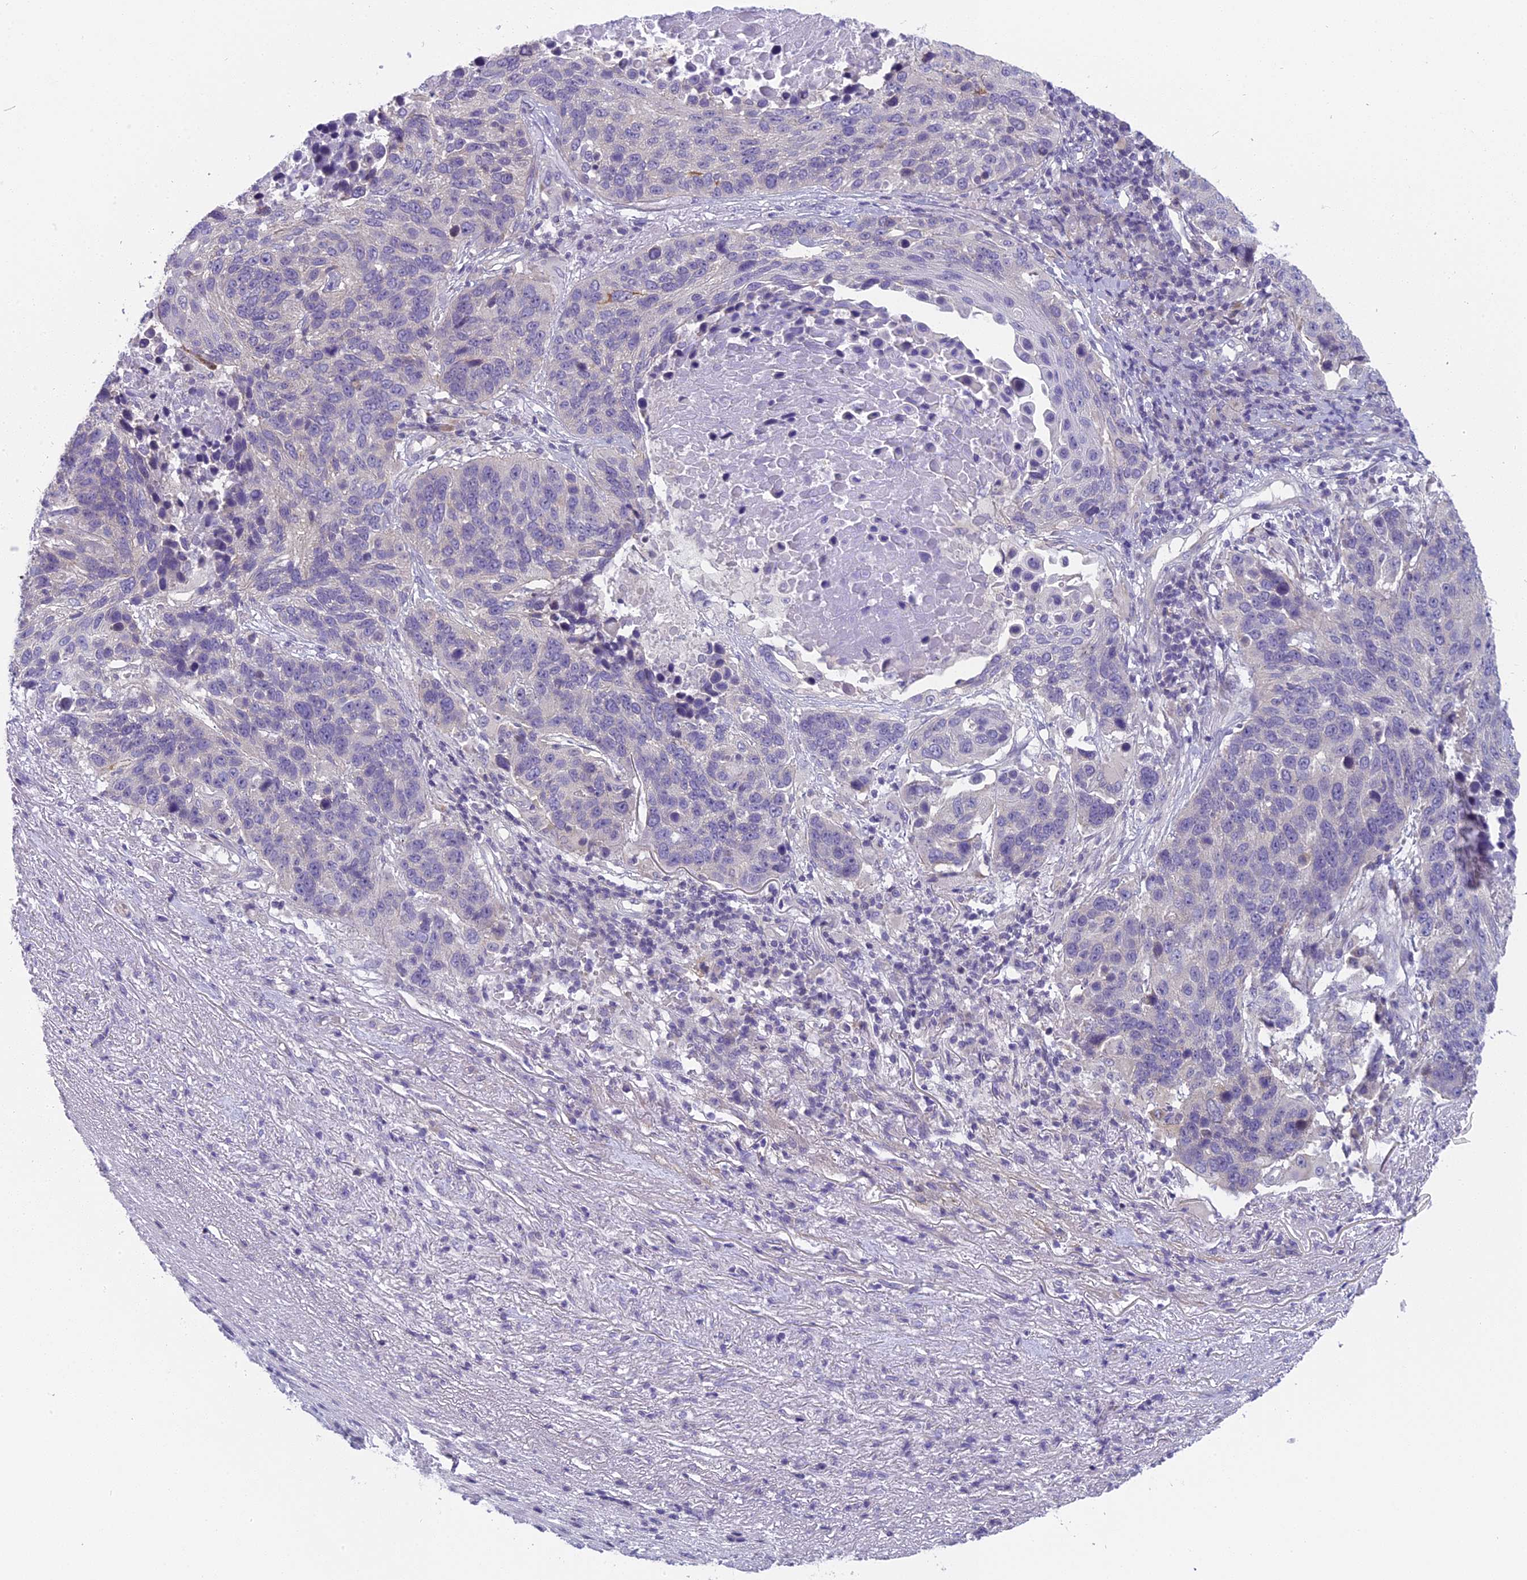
{"staining": {"intensity": "negative", "quantity": "none", "location": "none"}, "tissue": "lung cancer", "cell_type": "Tumor cells", "image_type": "cancer", "snomed": [{"axis": "morphology", "description": "Normal tissue, NOS"}, {"axis": "morphology", "description": "Squamous cell carcinoma, NOS"}, {"axis": "topography", "description": "Lymph node"}, {"axis": "topography", "description": "Lung"}], "caption": "An IHC histopathology image of squamous cell carcinoma (lung) is shown. There is no staining in tumor cells of squamous cell carcinoma (lung). Nuclei are stained in blue.", "gene": "ARHGEF37", "patient": {"sex": "male", "age": 66}}